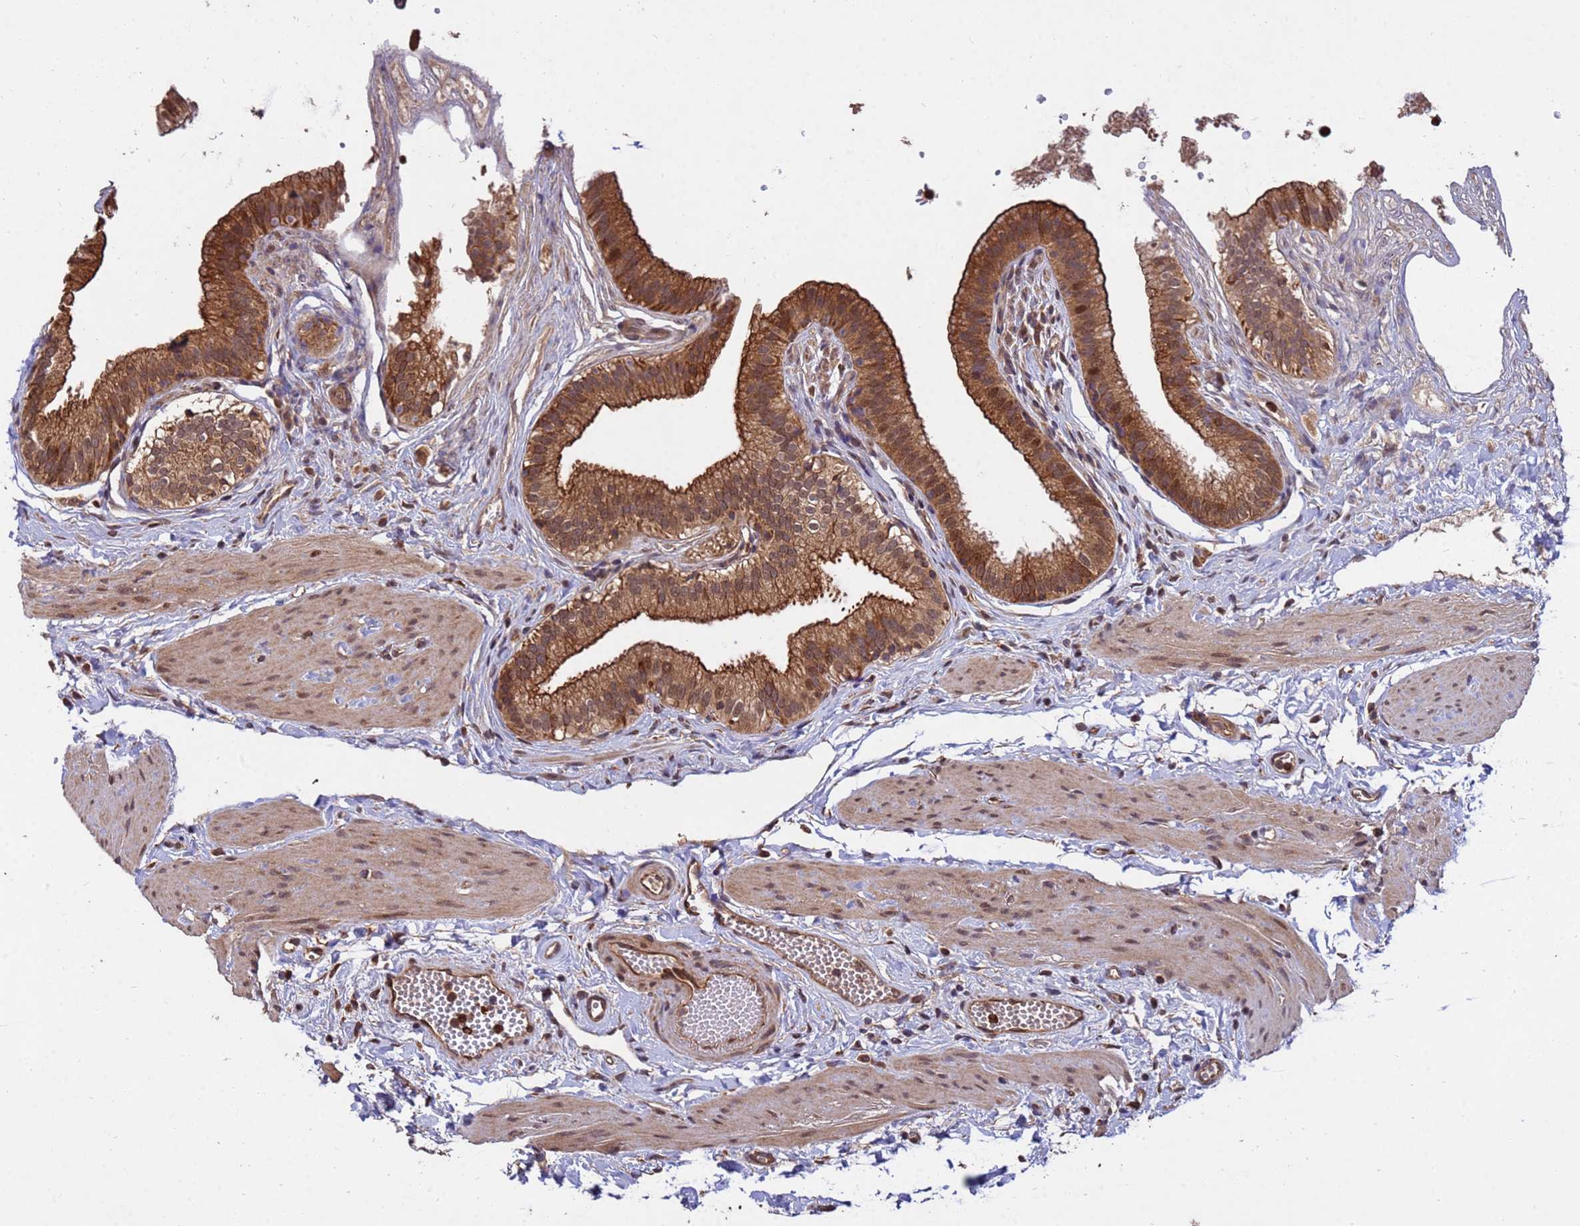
{"staining": {"intensity": "strong", "quantity": ">75%", "location": "cytoplasmic/membranous,nuclear"}, "tissue": "gallbladder", "cell_type": "Glandular cells", "image_type": "normal", "snomed": [{"axis": "morphology", "description": "Normal tissue, NOS"}, {"axis": "topography", "description": "Gallbladder"}], "caption": "Strong cytoplasmic/membranous,nuclear protein positivity is present in about >75% of glandular cells in gallbladder.", "gene": "ZNF619", "patient": {"sex": "female", "age": 54}}